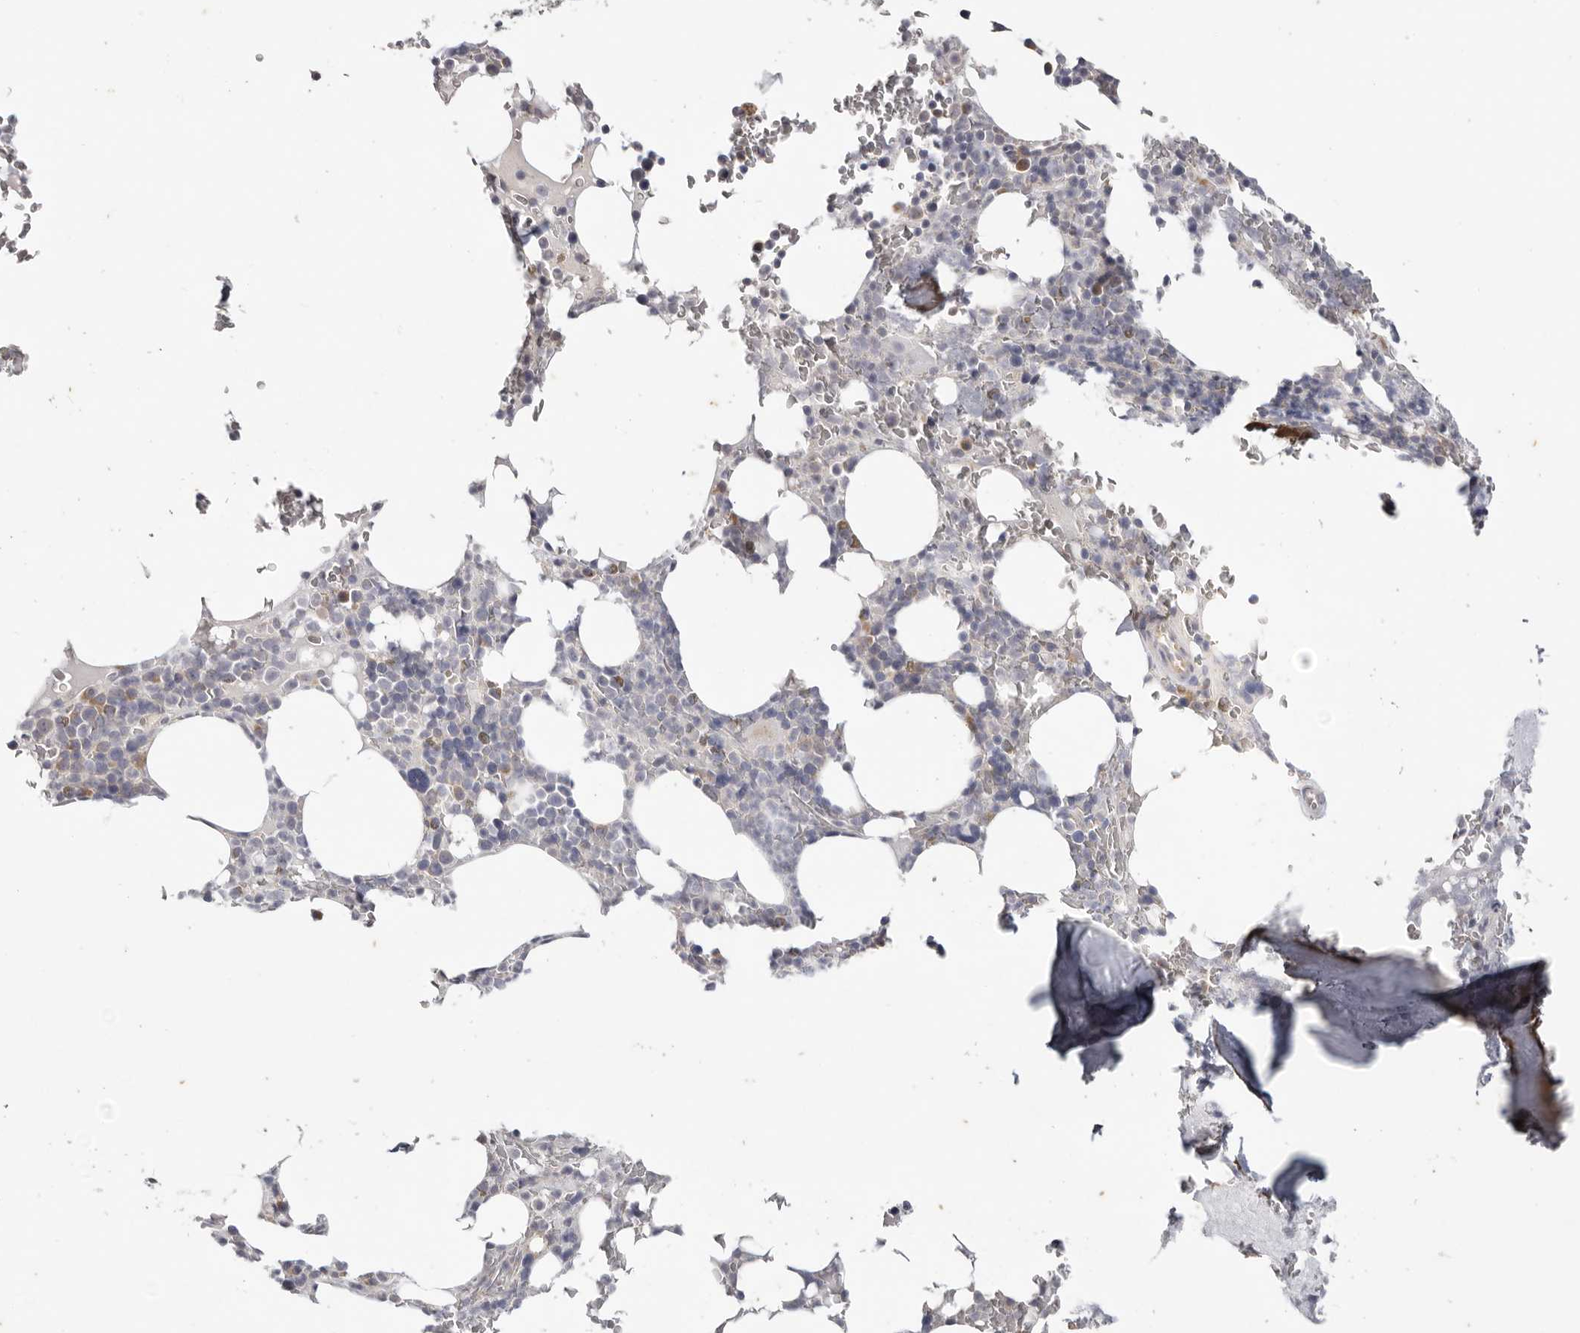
{"staining": {"intensity": "weak", "quantity": "<25%", "location": "cytoplasmic/membranous"}, "tissue": "bone marrow", "cell_type": "Hematopoietic cells", "image_type": "normal", "snomed": [{"axis": "morphology", "description": "Normal tissue, NOS"}, {"axis": "topography", "description": "Bone marrow"}], "caption": "IHC image of normal bone marrow stained for a protein (brown), which exhibits no staining in hematopoietic cells. Nuclei are stained in blue.", "gene": "WDR77", "patient": {"sex": "male", "age": 58}}